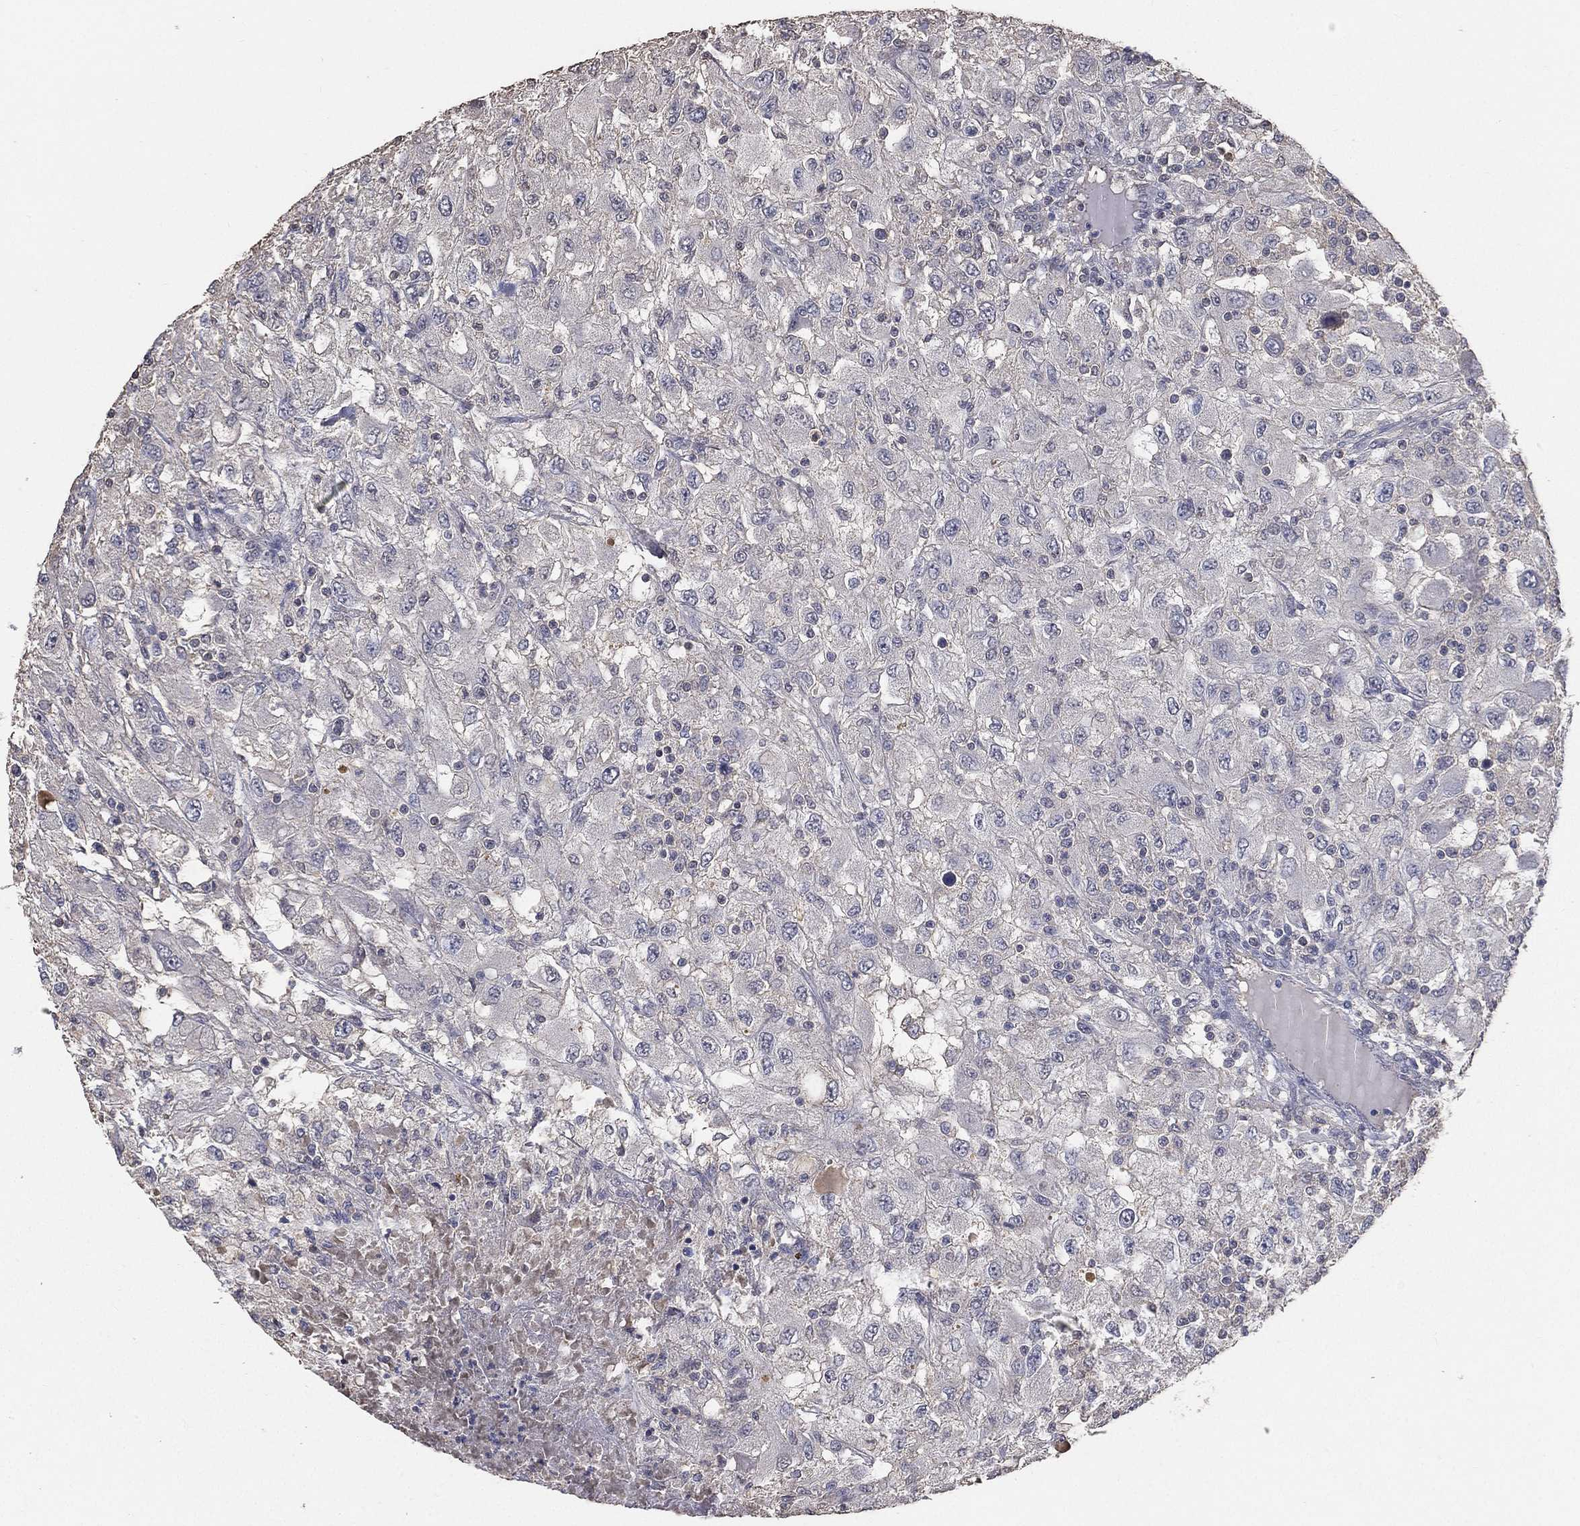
{"staining": {"intensity": "negative", "quantity": "none", "location": "none"}, "tissue": "renal cancer", "cell_type": "Tumor cells", "image_type": "cancer", "snomed": [{"axis": "morphology", "description": "Adenocarcinoma, NOS"}, {"axis": "topography", "description": "Kidney"}], "caption": "The IHC photomicrograph has no significant staining in tumor cells of renal cancer (adenocarcinoma) tissue. (DAB immunohistochemistry (IHC) visualized using brightfield microscopy, high magnification).", "gene": "SNAP25", "patient": {"sex": "female", "age": 67}}